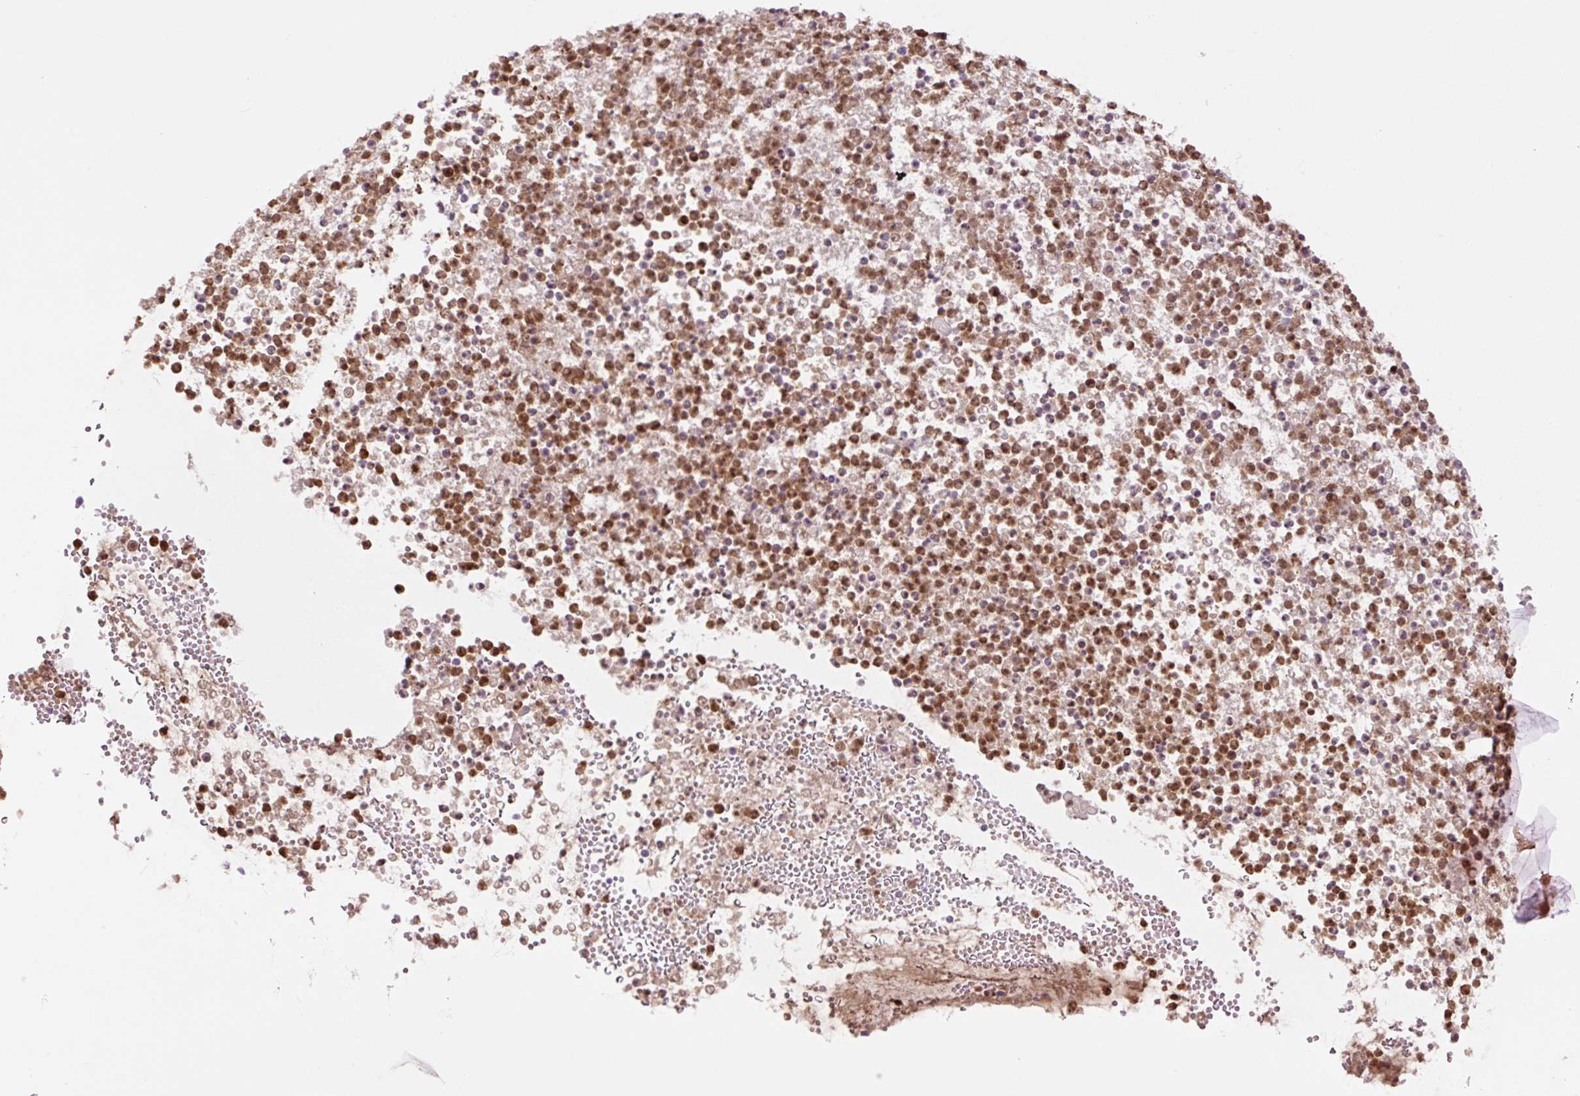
{"staining": {"intensity": "strong", "quantity": "25%-75%", "location": "cytoplasmic/membranous"}, "tissue": "bronchus", "cell_type": "Respiratory epithelial cells", "image_type": "normal", "snomed": [{"axis": "morphology", "description": "Normal tissue, NOS"}, {"axis": "topography", "description": "Cartilage tissue"}, {"axis": "topography", "description": "Bronchus"}], "caption": "IHC (DAB) staining of normal bronchus displays strong cytoplasmic/membranous protein positivity in approximately 25%-75% of respiratory epithelial cells. (Brightfield microscopy of DAB IHC at high magnification).", "gene": "SPI1", "patient": {"sex": "male", "age": 56}}